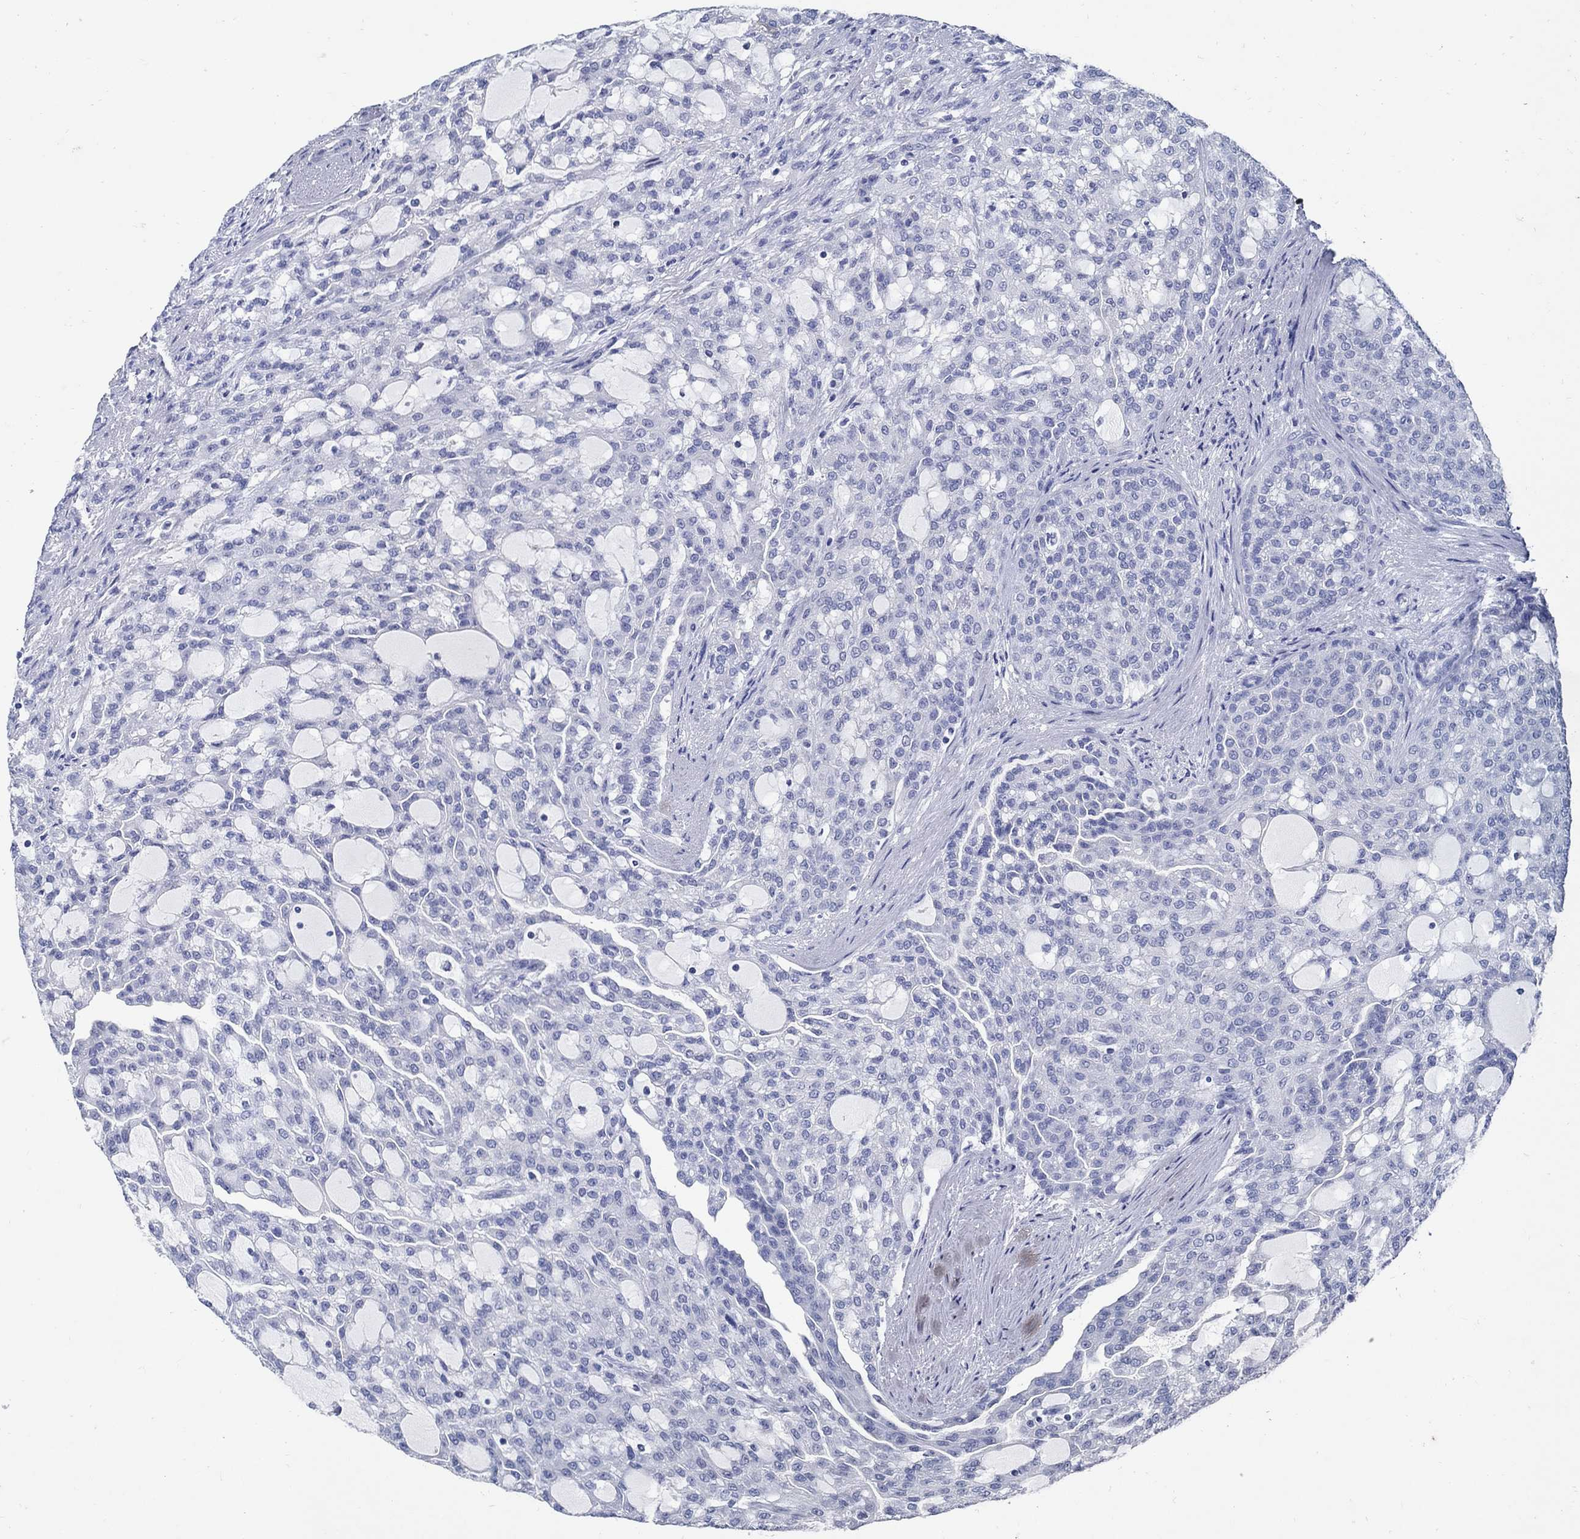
{"staining": {"intensity": "negative", "quantity": "none", "location": "none"}, "tissue": "renal cancer", "cell_type": "Tumor cells", "image_type": "cancer", "snomed": [{"axis": "morphology", "description": "Adenocarcinoma, NOS"}, {"axis": "topography", "description": "Kidney"}], "caption": "Immunohistochemistry (IHC) of human adenocarcinoma (renal) exhibits no expression in tumor cells.", "gene": "PAX9", "patient": {"sex": "male", "age": 63}}